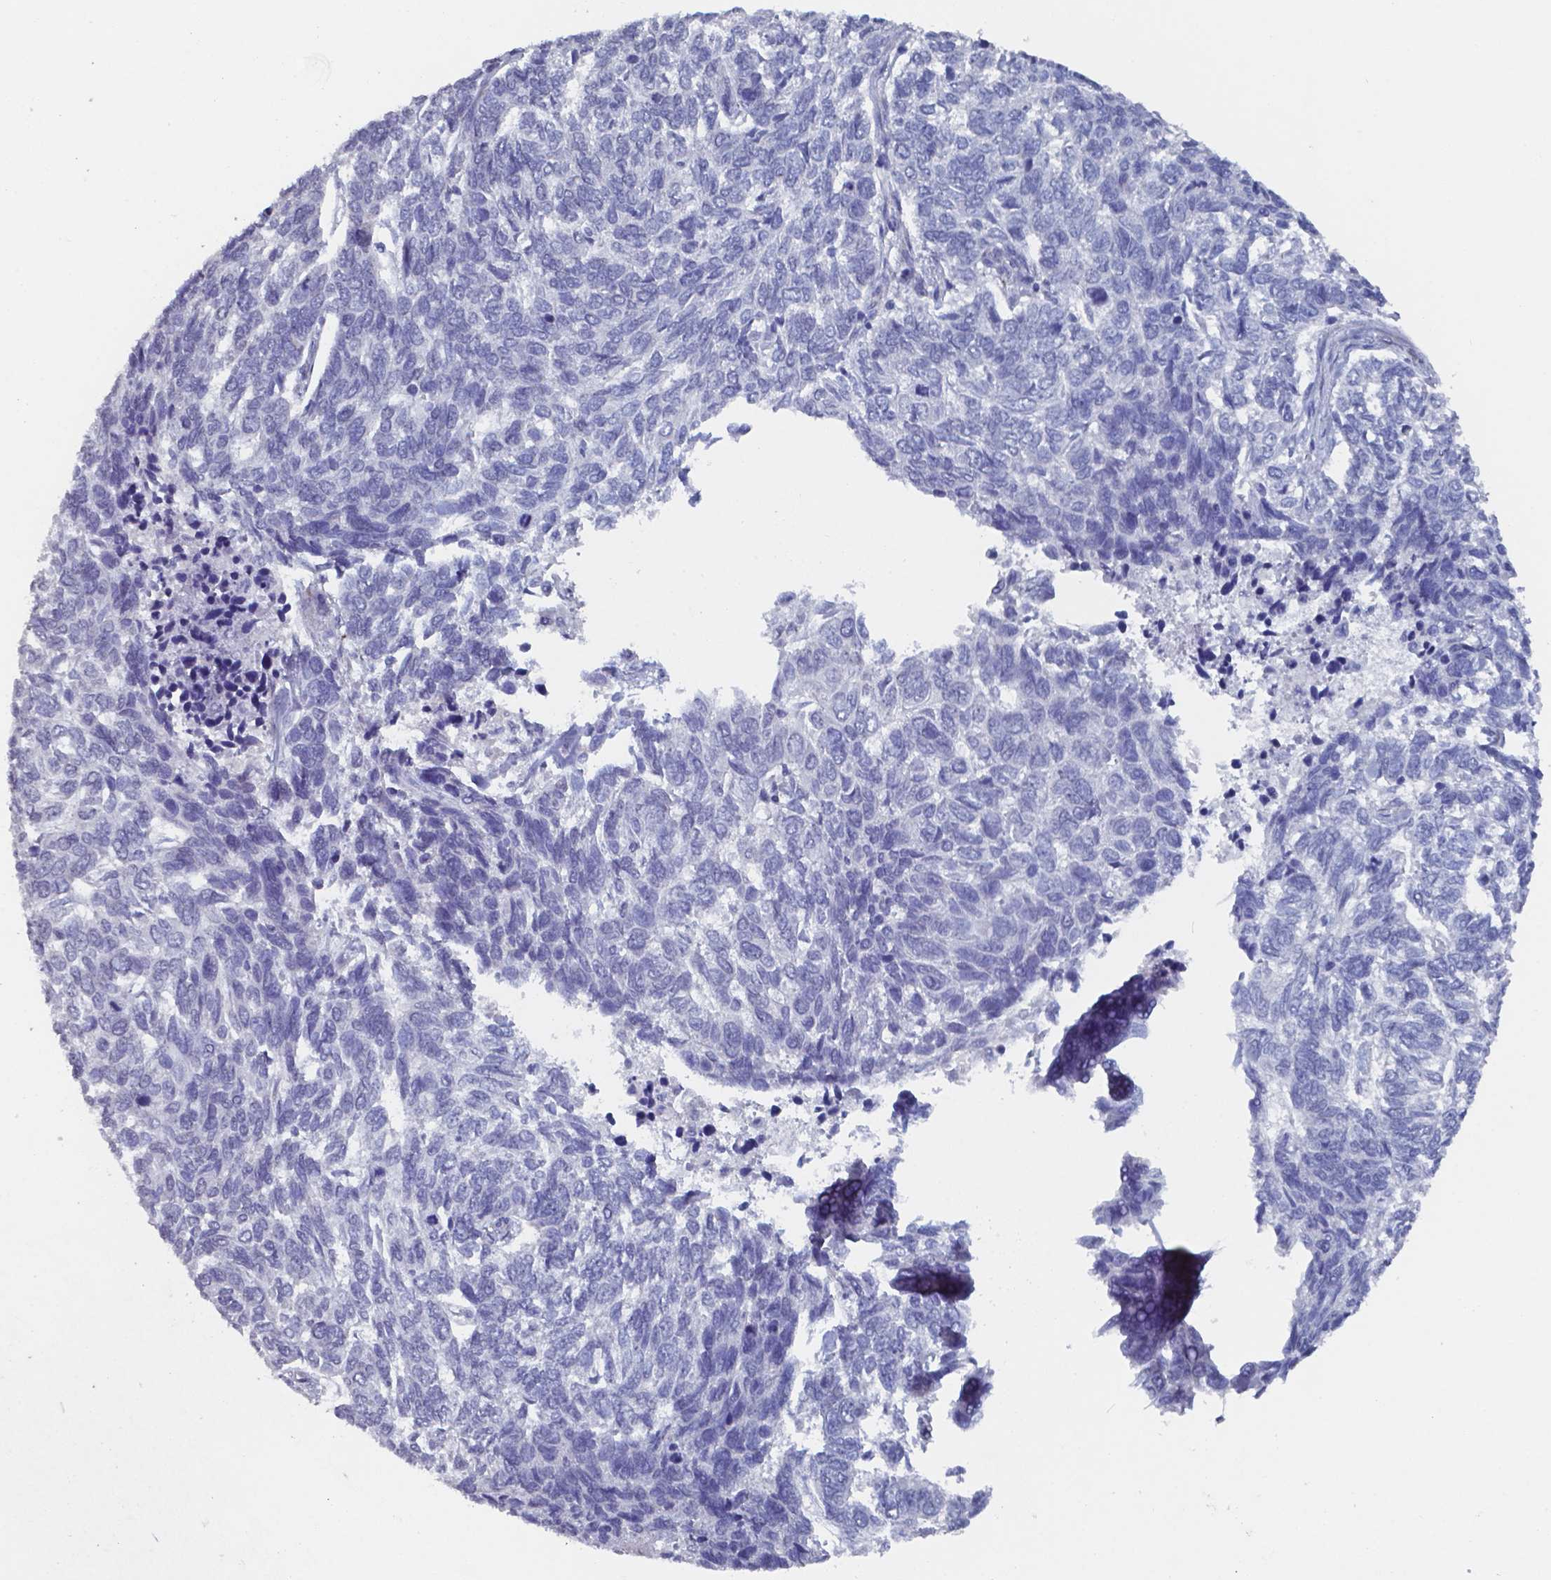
{"staining": {"intensity": "negative", "quantity": "none", "location": "none"}, "tissue": "skin cancer", "cell_type": "Tumor cells", "image_type": "cancer", "snomed": [{"axis": "morphology", "description": "Basal cell carcinoma"}, {"axis": "topography", "description": "Skin"}], "caption": "High magnification brightfield microscopy of skin basal cell carcinoma stained with DAB (3,3'-diaminobenzidine) (brown) and counterstained with hematoxylin (blue): tumor cells show no significant positivity. The staining was performed using DAB to visualize the protein expression in brown, while the nuclei were stained in blue with hematoxylin (Magnification: 20x).", "gene": "PLA2R1", "patient": {"sex": "female", "age": 65}}